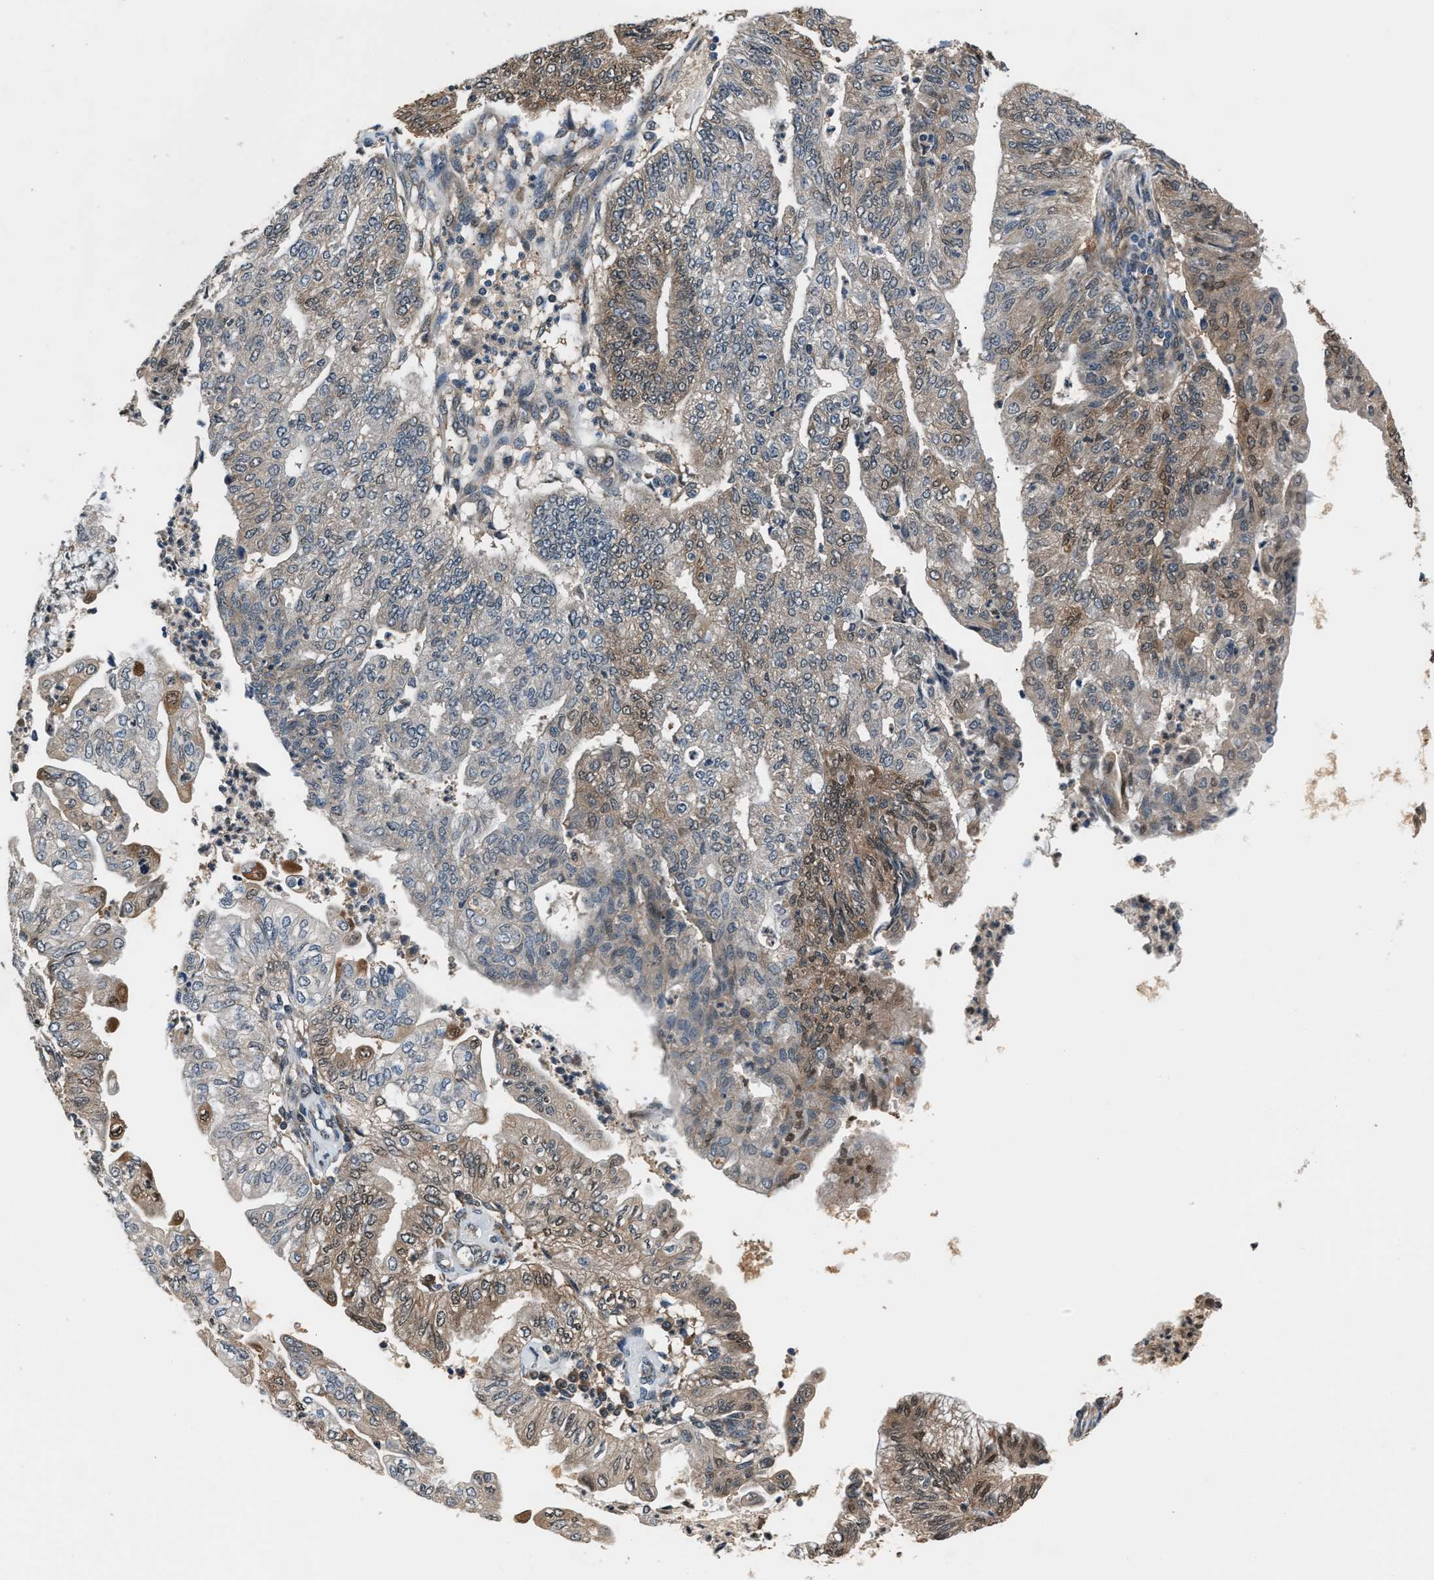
{"staining": {"intensity": "weak", "quantity": ">75%", "location": "cytoplasmic/membranous,nuclear"}, "tissue": "endometrial cancer", "cell_type": "Tumor cells", "image_type": "cancer", "snomed": [{"axis": "morphology", "description": "Adenocarcinoma, NOS"}, {"axis": "topography", "description": "Endometrium"}], "caption": "The micrograph demonstrates a brown stain indicating the presence of a protein in the cytoplasmic/membranous and nuclear of tumor cells in endometrial cancer (adenocarcinoma). The staining was performed using DAB (3,3'-diaminobenzidine), with brown indicating positive protein expression. Nuclei are stained blue with hematoxylin.", "gene": "TP53I3", "patient": {"sex": "female", "age": 59}}